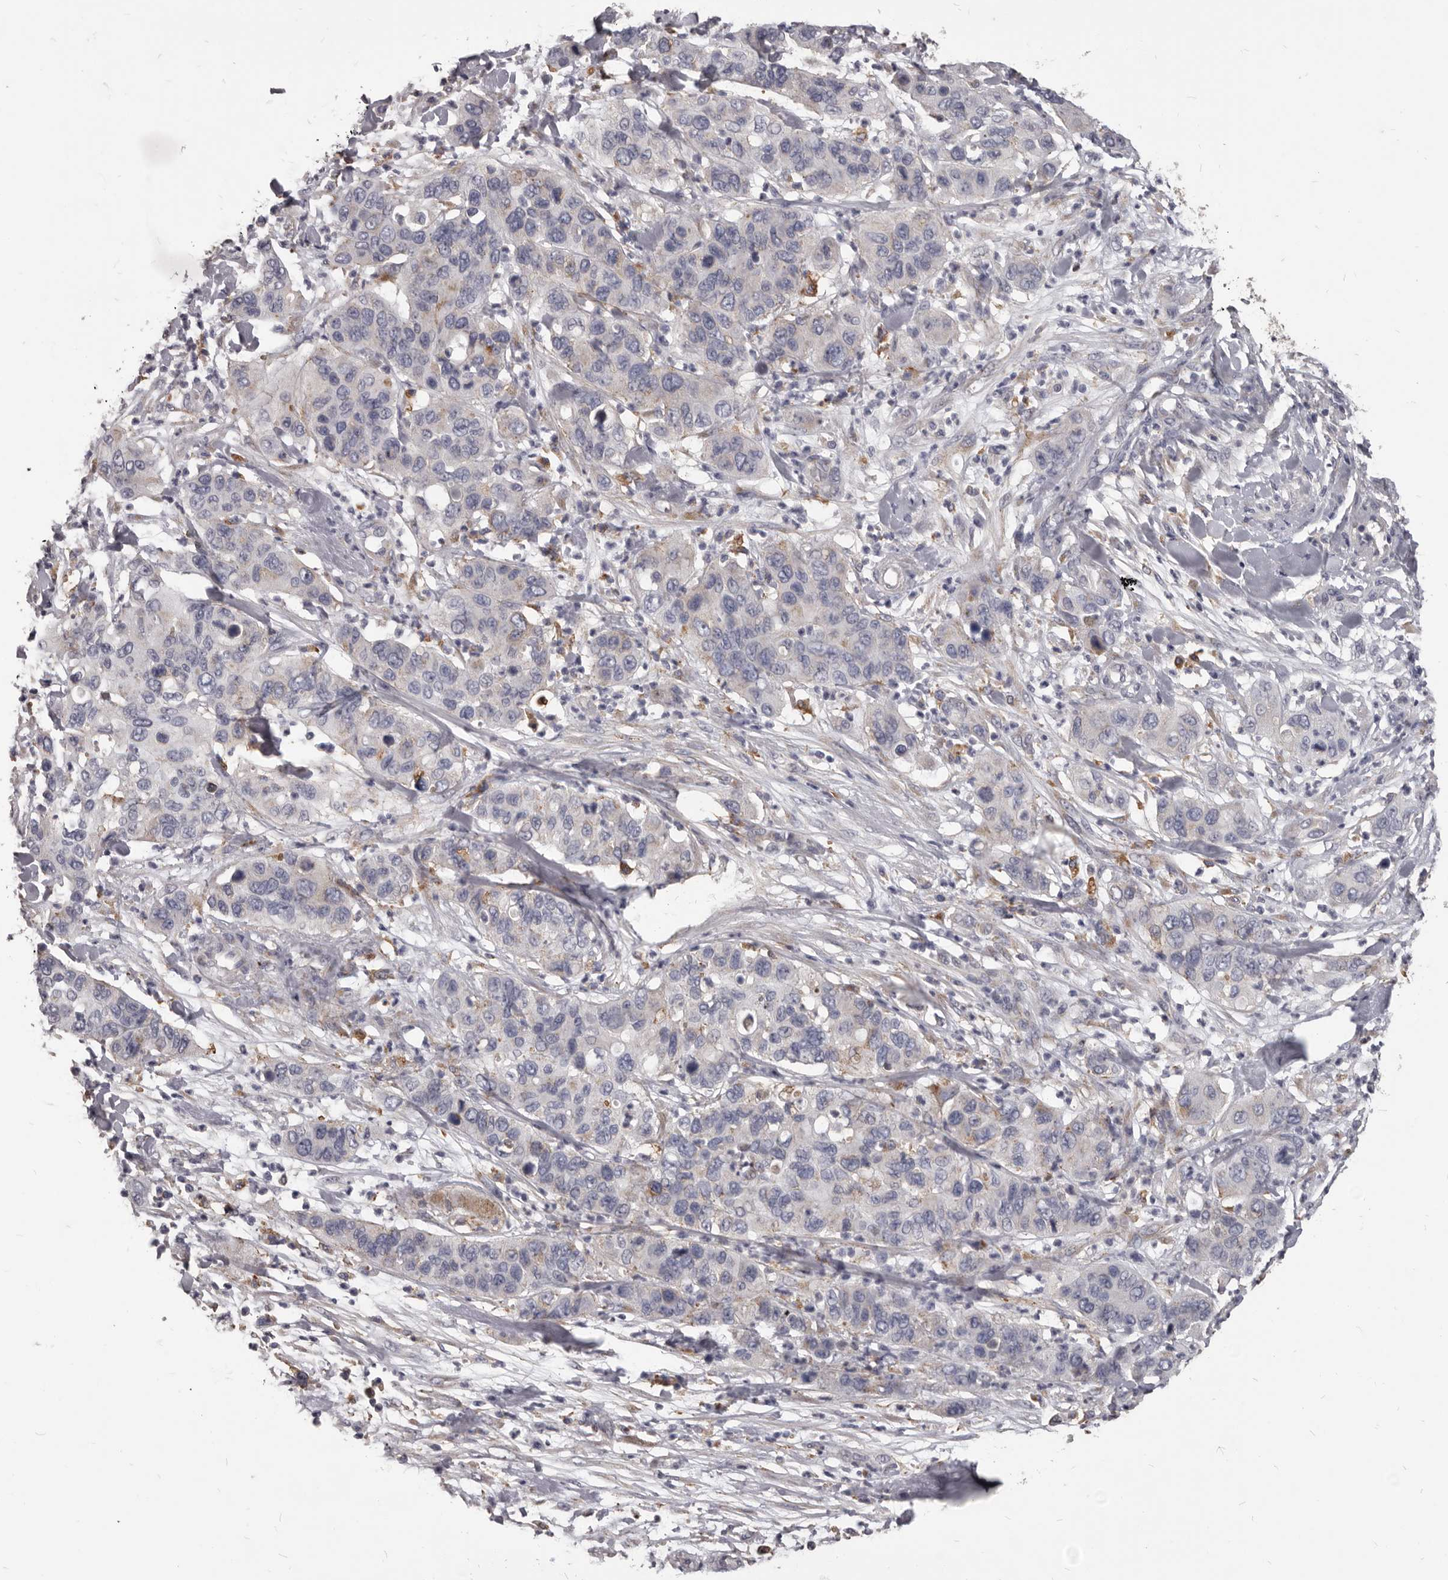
{"staining": {"intensity": "weak", "quantity": "25%-75%", "location": "cytoplasmic/membranous"}, "tissue": "pancreatic cancer", "cell_type": "Tumor cells", "image_type": "cancer", "snomed": [{"axis": "morphology", "description": "Adenocarcinoma, NOS"}, {"axis": "topography", "description": "Pancreas"}], "caption": "A histopathology image of pancreatic cancer stained for a protein demonstrates weak cytoplasmic/membranous brown staining in tumor cells.", "gene": "PI4K2A", "patient": {"sex": "female", "age": 71}}